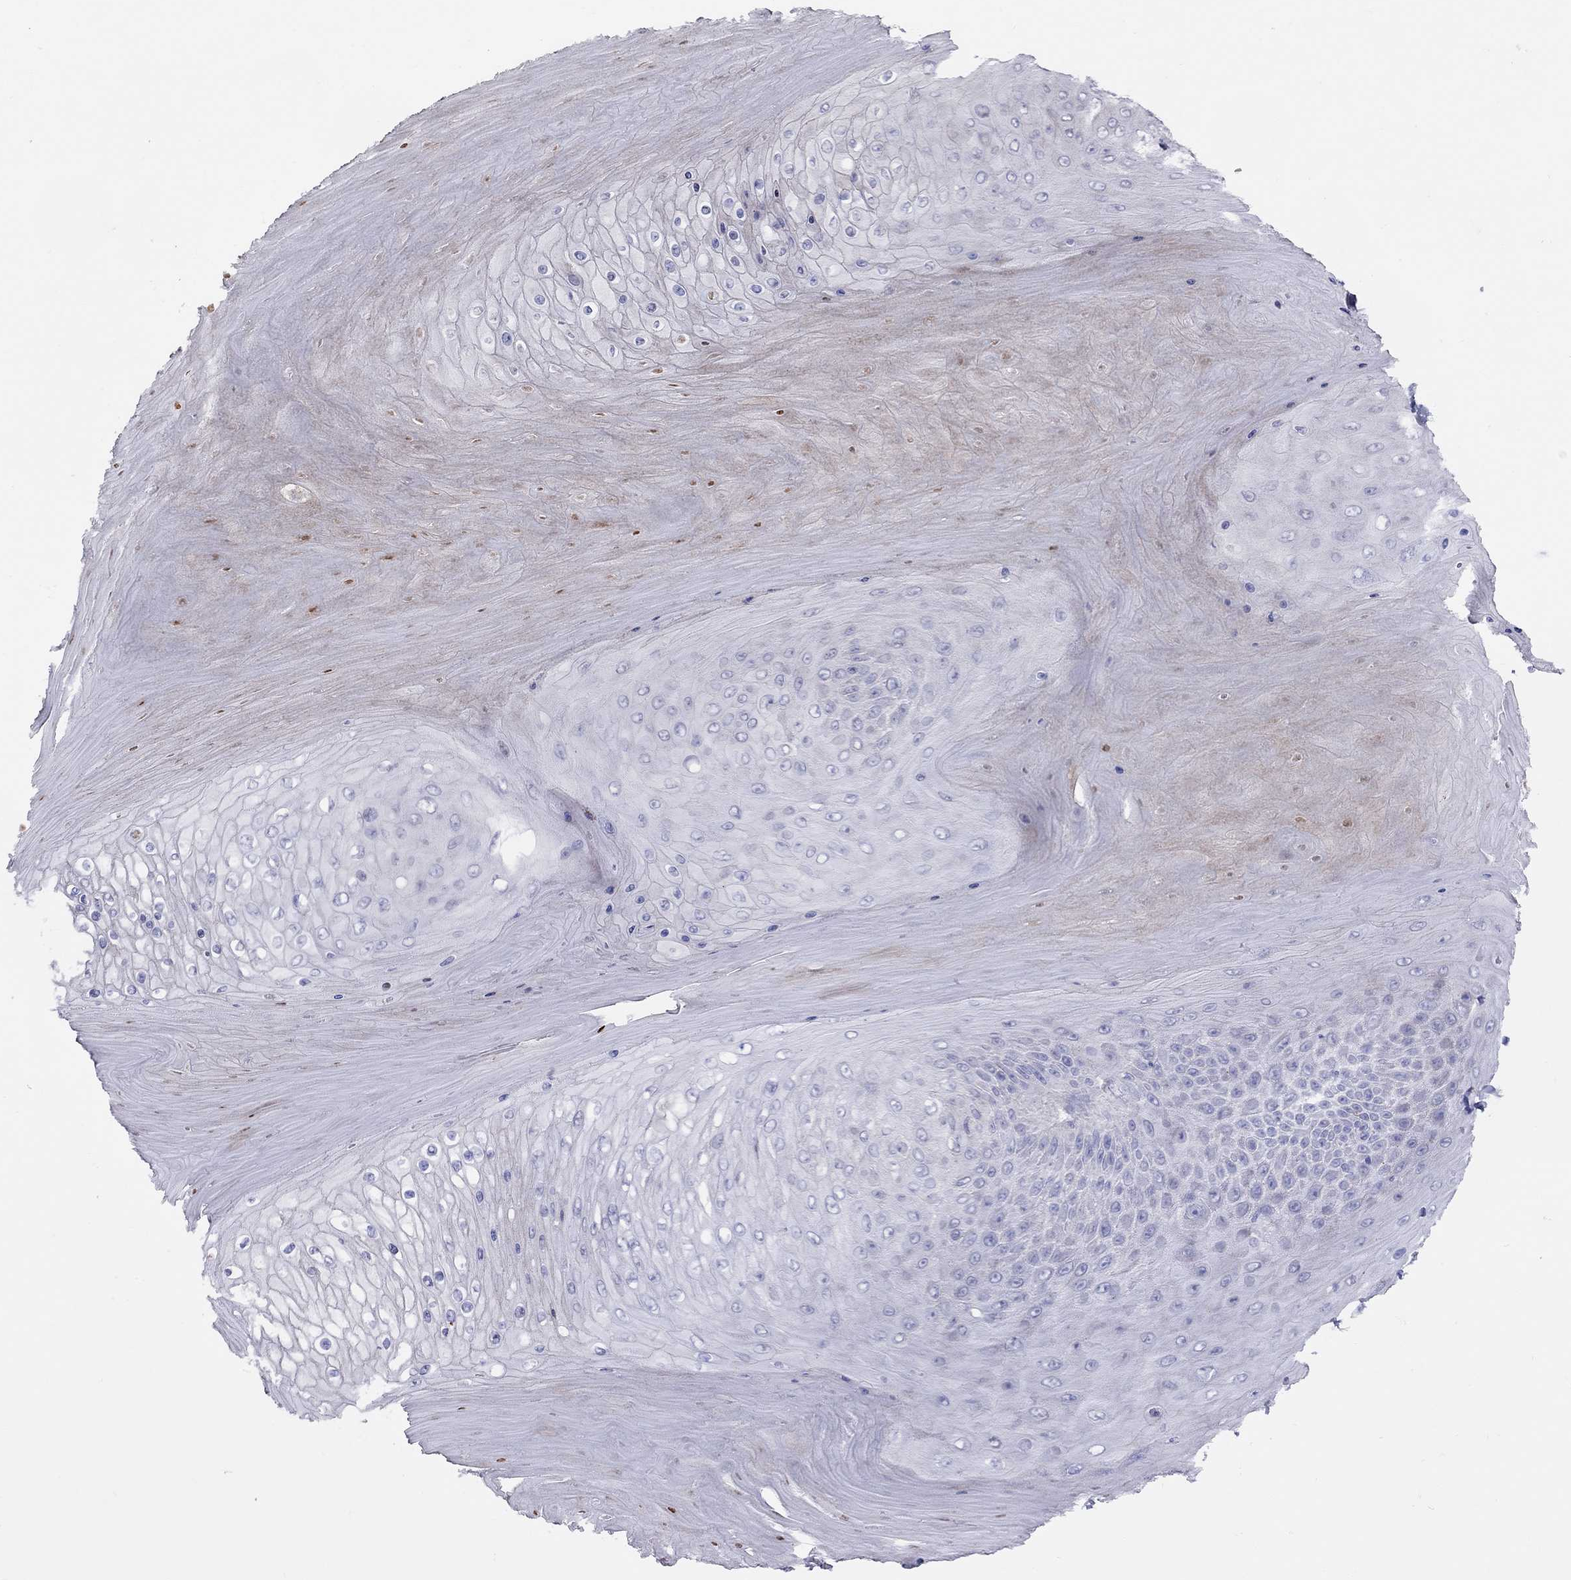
{"staining": {"intensity": "negative", "quantity": "none", "location": "none"}, "tissue": "skin cancer", "cell_type": "Tumor cells", "image_type": "cancer", "snomed": [{"axis": "morphology", "description": "Squamous cell carcinoma, NOS"}, {"axis": "topography", "description": "Skin"}], "caption": "IHC of human skin squamous cell carcinoma displays no expression in tumor cells.", "gene": "MAGEB4", "patient": {"sex": "male", "age": 62}}